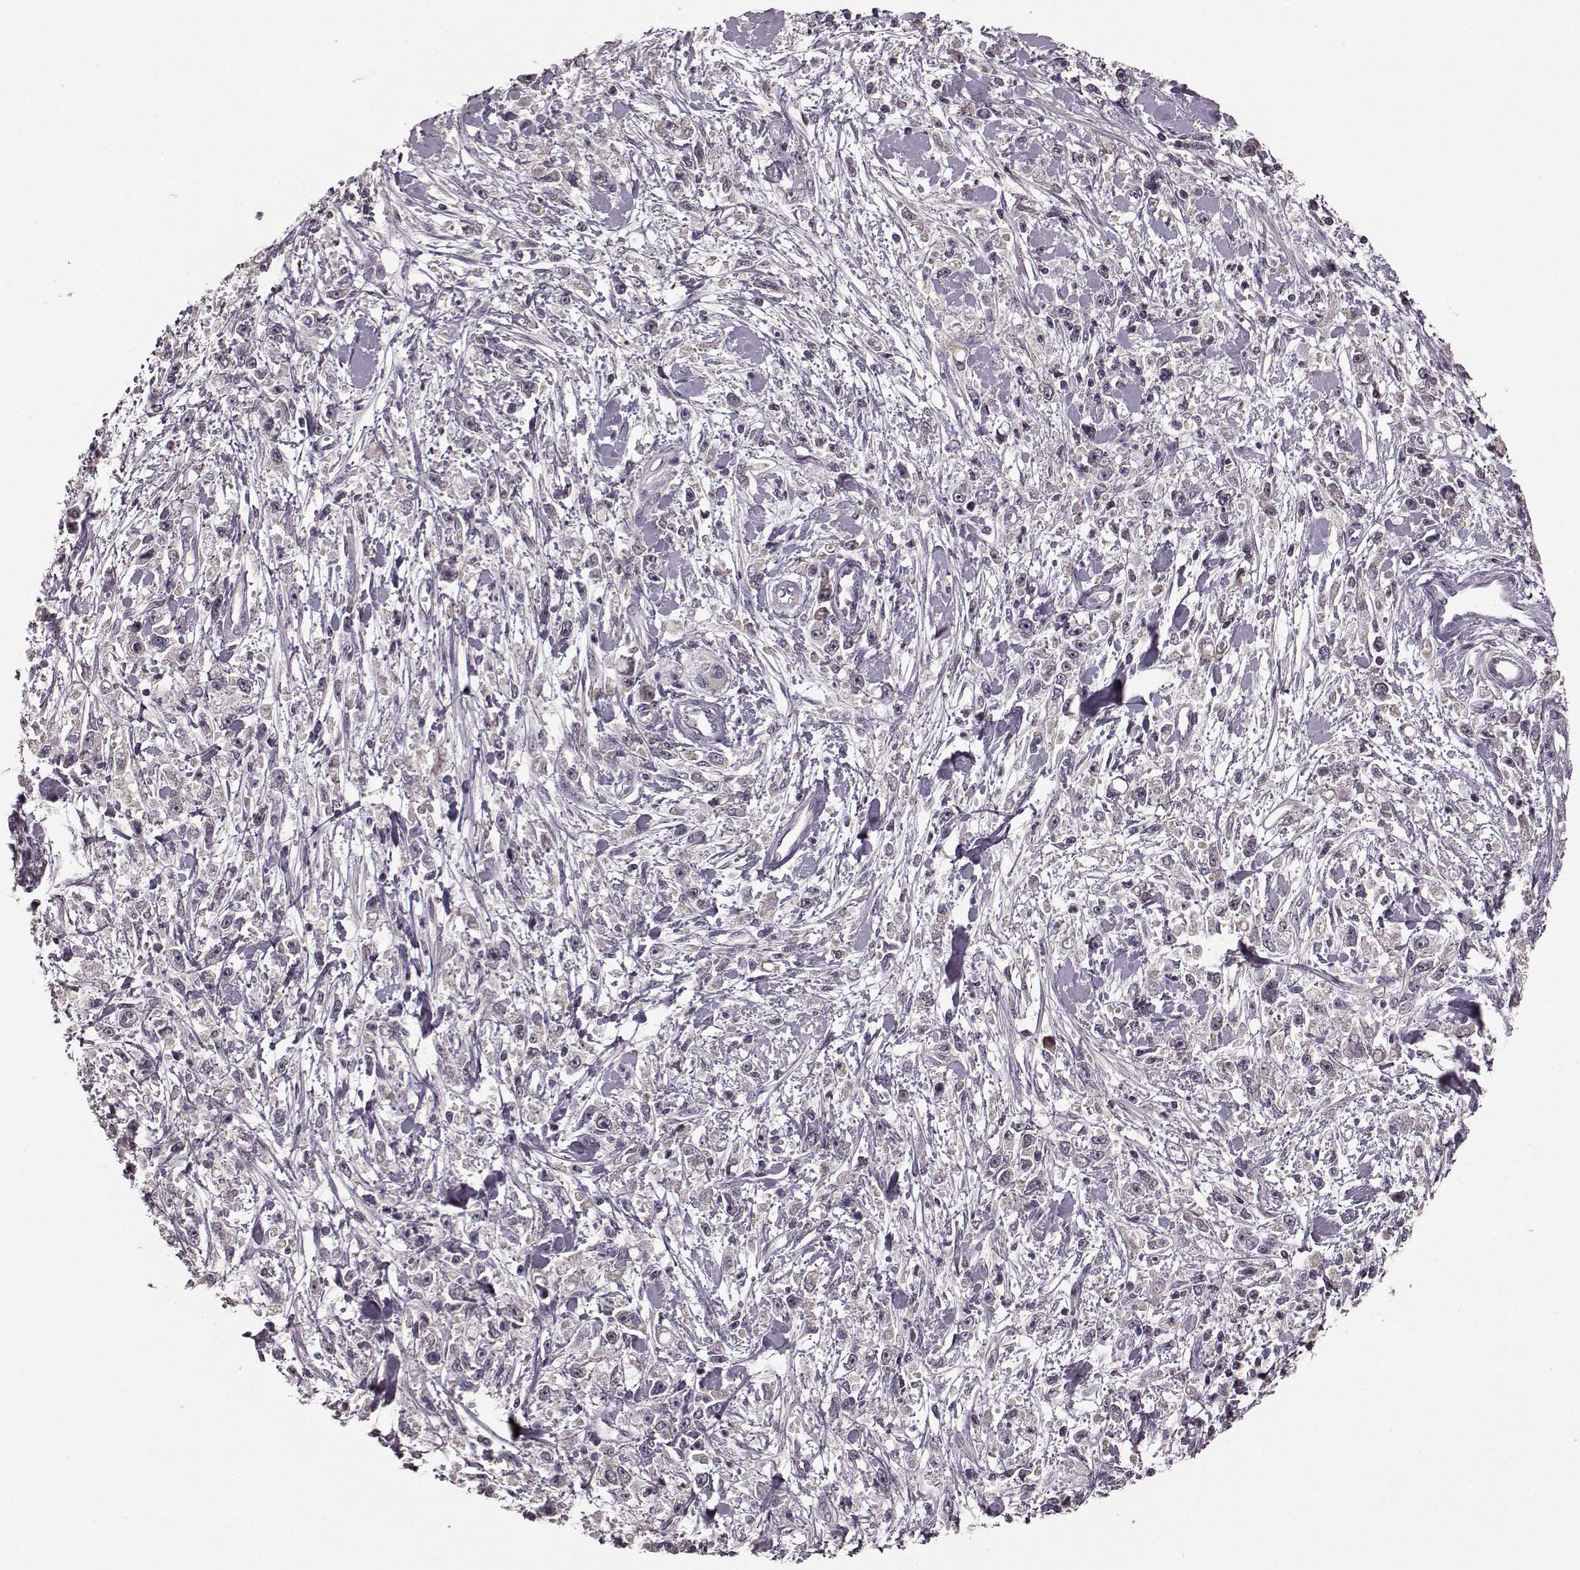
{"staining": {"intensity": "negative", "quantity": "none", "location": "none"}, "tissue": "stomach cancer", "cell_type": "Tumor cells", "image_type": "cancer", "snomed": [{"axis": "morphology", "description": "Adenocarcinoma, NOS"}, {"axis": "topography", "description": "Stomach"}], "caption": "Protein analysis of stomach cancer (adenocarcinoma) exhibits no significant staining in tumor cells.", "gene": "NRL", "patient": {"sex": "female", "age": 59}}